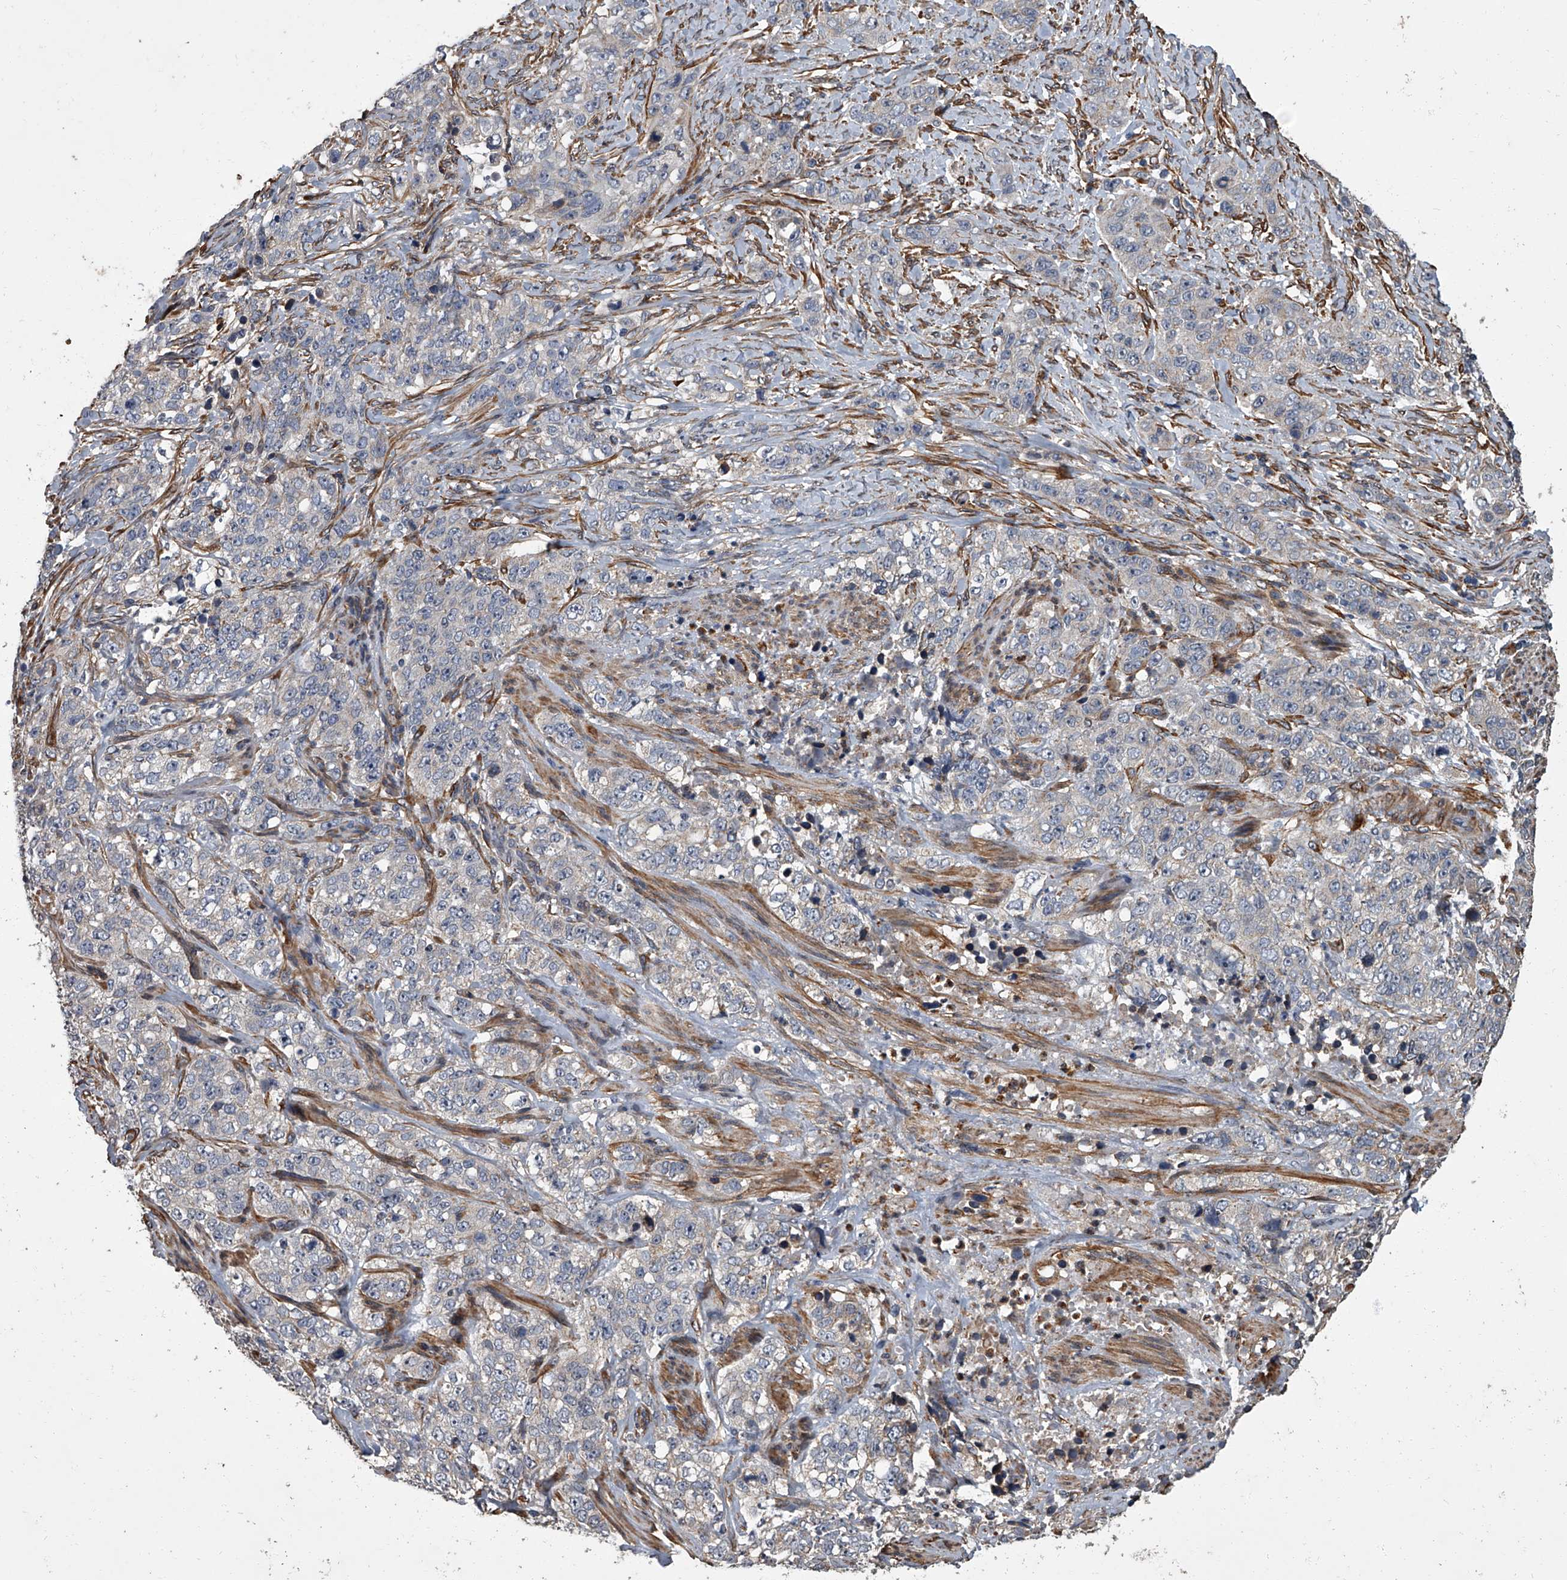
{"staining": {"intensity": "negative", "quantity": "none", "location": "none"}, "tissue": "stomach cancer", "cell_type": "Tumor cells", "image_type": "cancer", "snomed": [{"axis": "morphology", "description": "Adenocarcinoma, NOS"}, {"axis": "topography", "description": "Stomach"}], "caption": "IHC photomicrograph of human stomach adenocarcinoma stained for a protein (brown), which shows no positivity in tumor cells.", "gene": "SIRT4", "patient": {"sex": "male", "age": 48}}